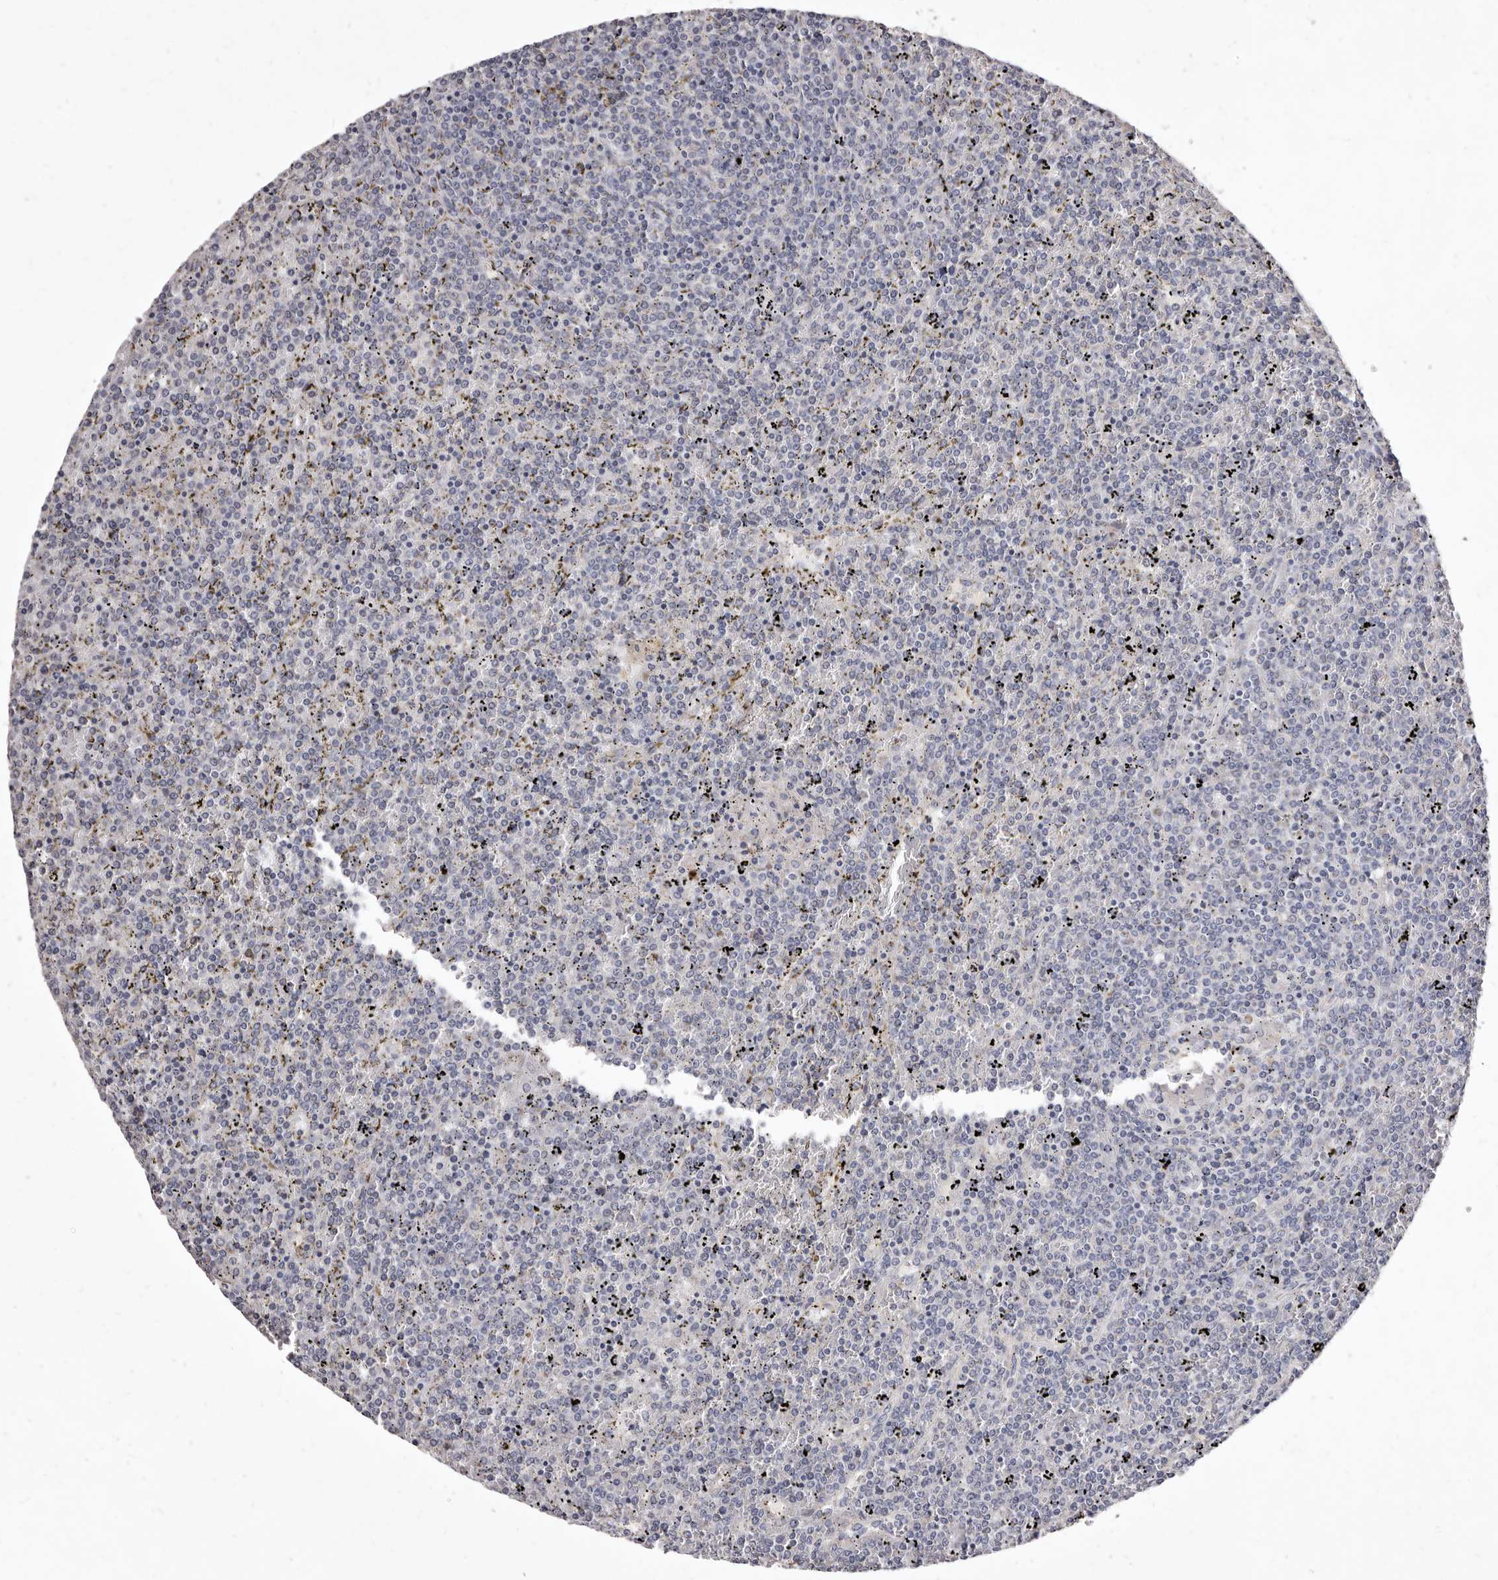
{"staining": {"intensity": "negative", "quantity": "none", "location": "none"}, "tissue": "lymphoma", "cell_type": "Tumor cells", "image_type": "cancer", "snomed": [{"axis": "morphology", "description": "Malignant lymphoma, non-Hodgkin's type, Low grade"}, {"axis": "topography", "description": "Spleen"}], "caption": "A histopathology image of human malignant lymphoma, non-Hodgkin's type (low-grade) is negative for staining in tumor cells.", "gene": "CYP2E1", "patient": {"sex": "female", "age": 19}}